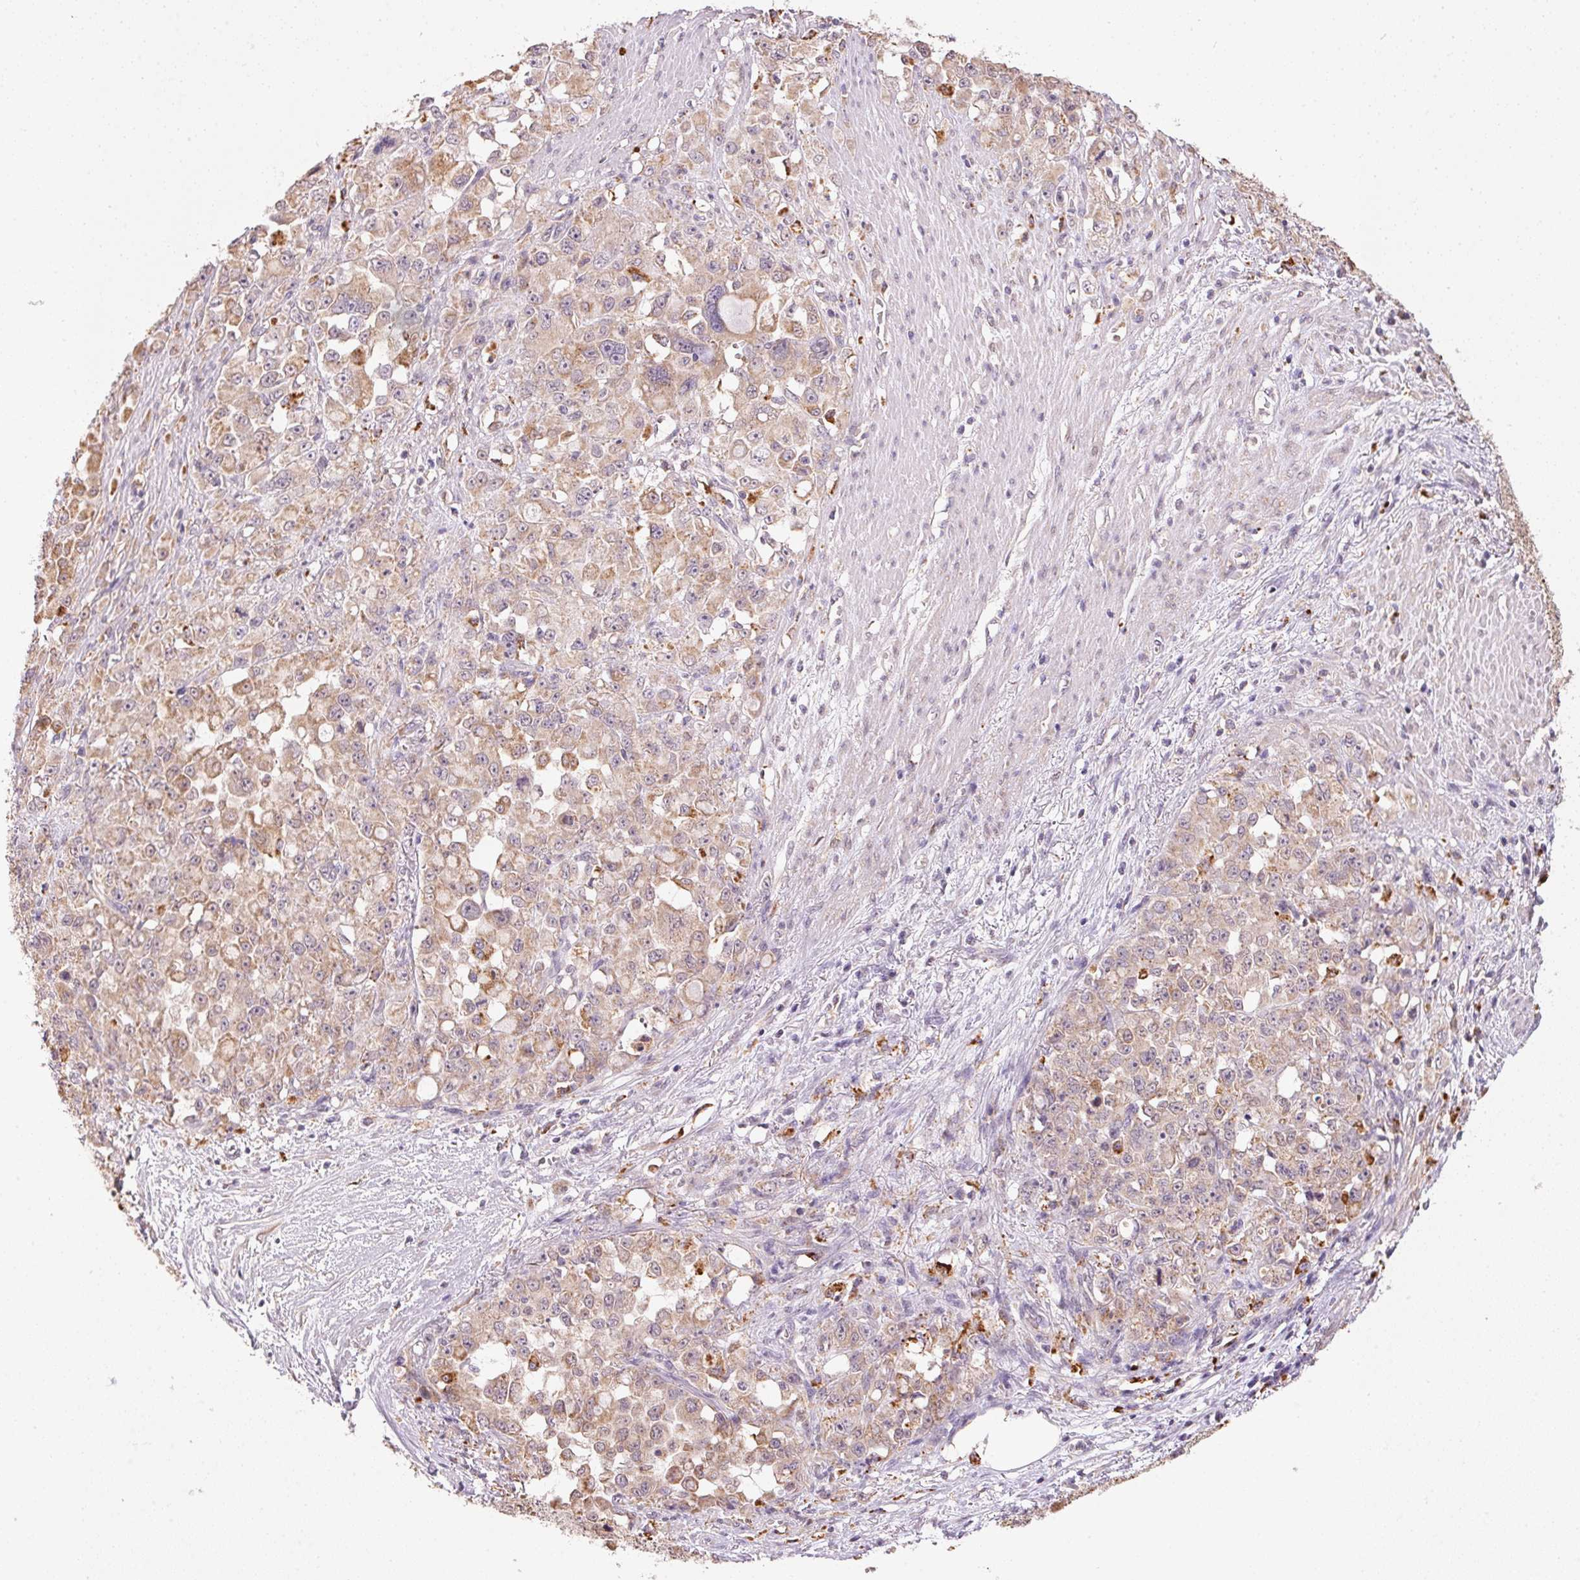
{"staining": {"intensity": "weak", "quantity": ">75%", "location": "cytoplasmic/membranous"}, "tissue": "stomach cancer", "cell_type": "Tumor cells", "image_type": "cancer", "snomed": [{"axis": "morphology", "description": "Adenocarcinoma, NOS"}, {"axis": "topography", "description": "Stomach"}], "caption": "A histopathology image of human stomach adenocarcinoma stained for a protein reveals weak cytoplasmic/membranous brown staining in tumor cells.", "gene": "ADH5", "patient": {"sex": "female", "age": 76}}